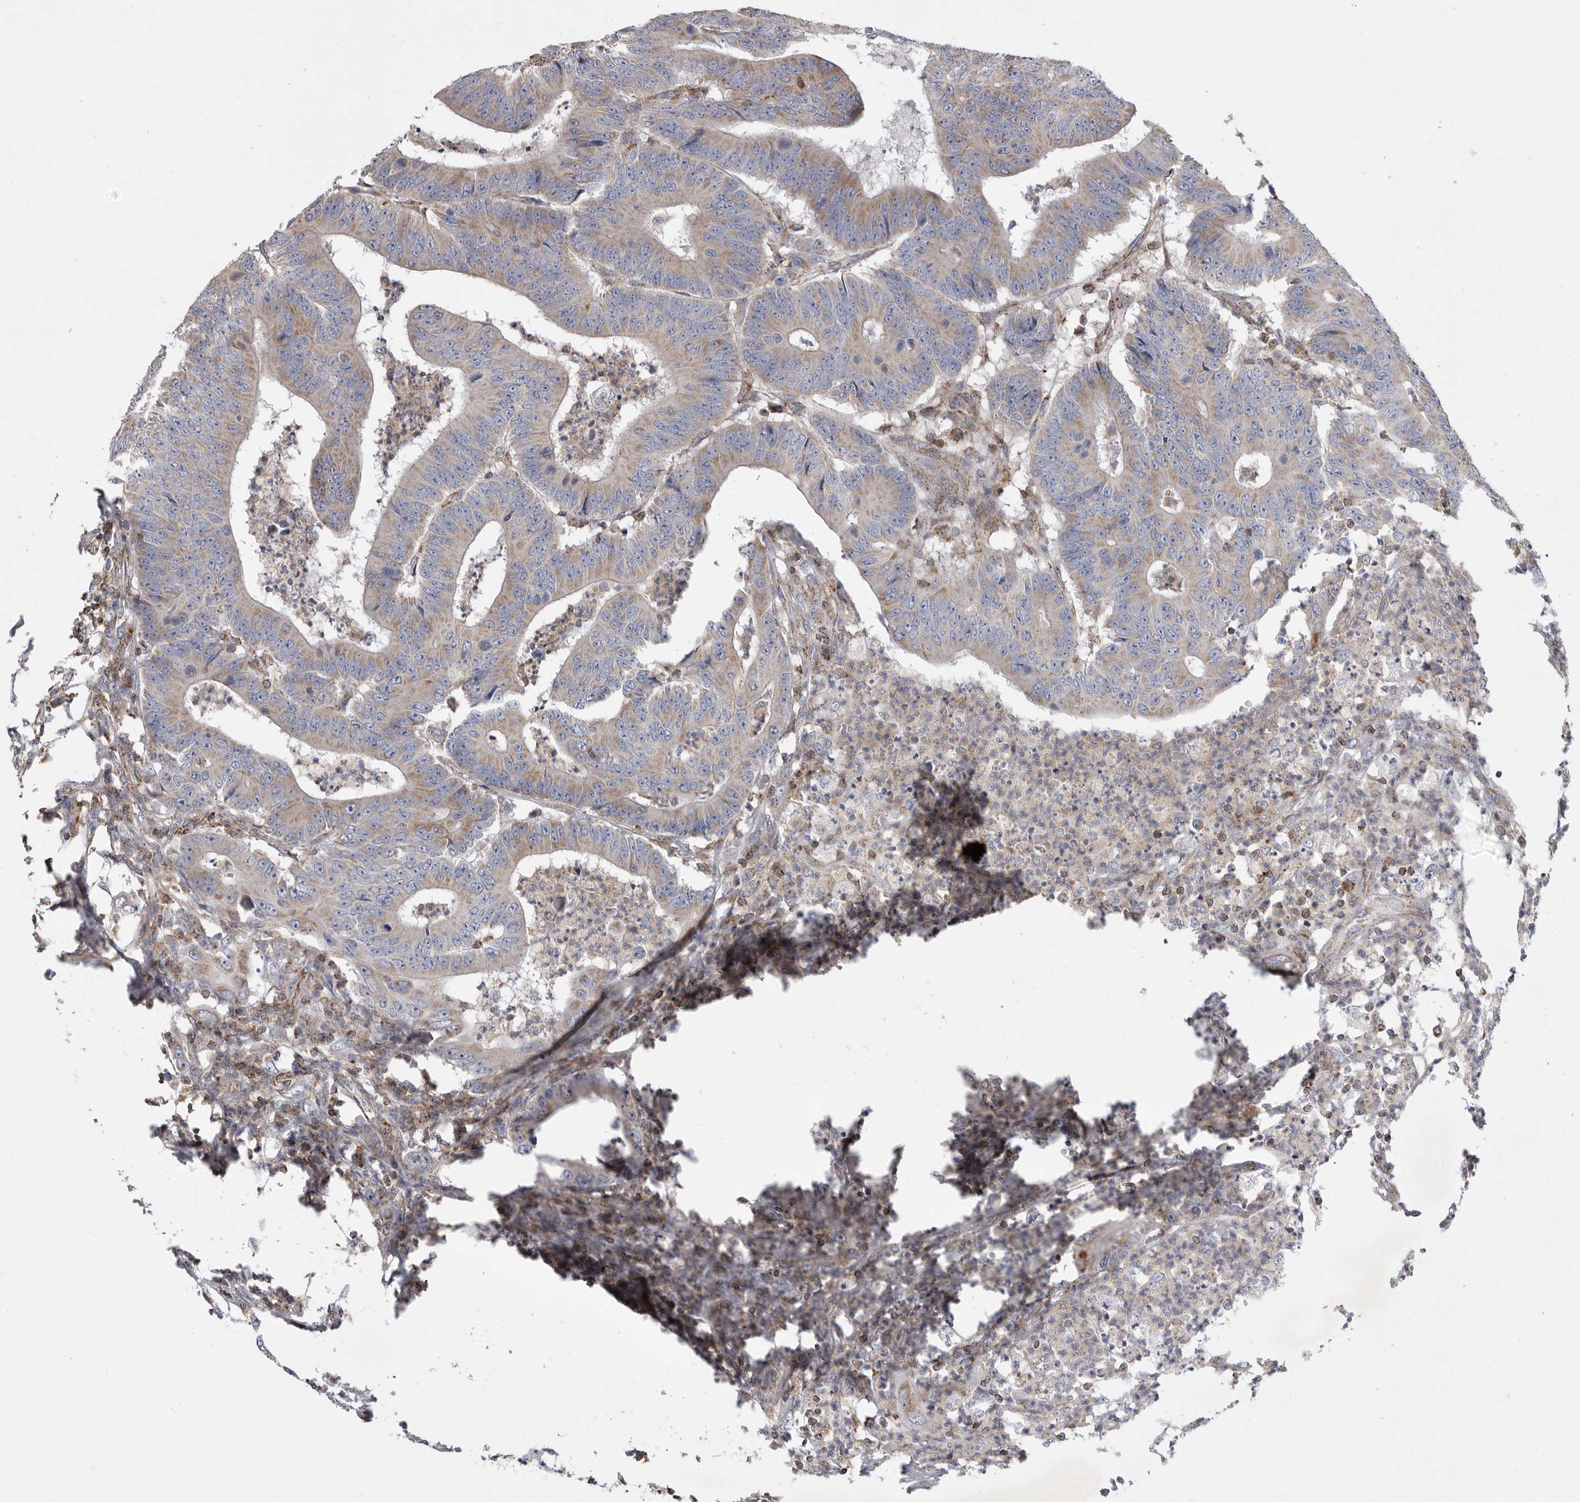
{"staining": {"intensity": "moderate", "quantity": ">75%", "location": "cytoplasmic/membranous"}, "tissue": "colorectal cancer", "cell_type": "Tumor cells", "image_type": "cancer", "snomed": [{"axis": "morphology", "description": "Adenocarcinoma, NOS"}, {"axis": "topography", "description": "Colon"}], "caption": "Brown immunohistochemical staining in human colorectal cancer (adenocarcinoma) reveals moderate cytoplasmic/membranous positivity in about >75% of tumor cells. (DAB IHC, brown staining for protein, blue staining for nuclei).", "gene": "MPZL1", "patient": {"sex": "male", "age": 83}}